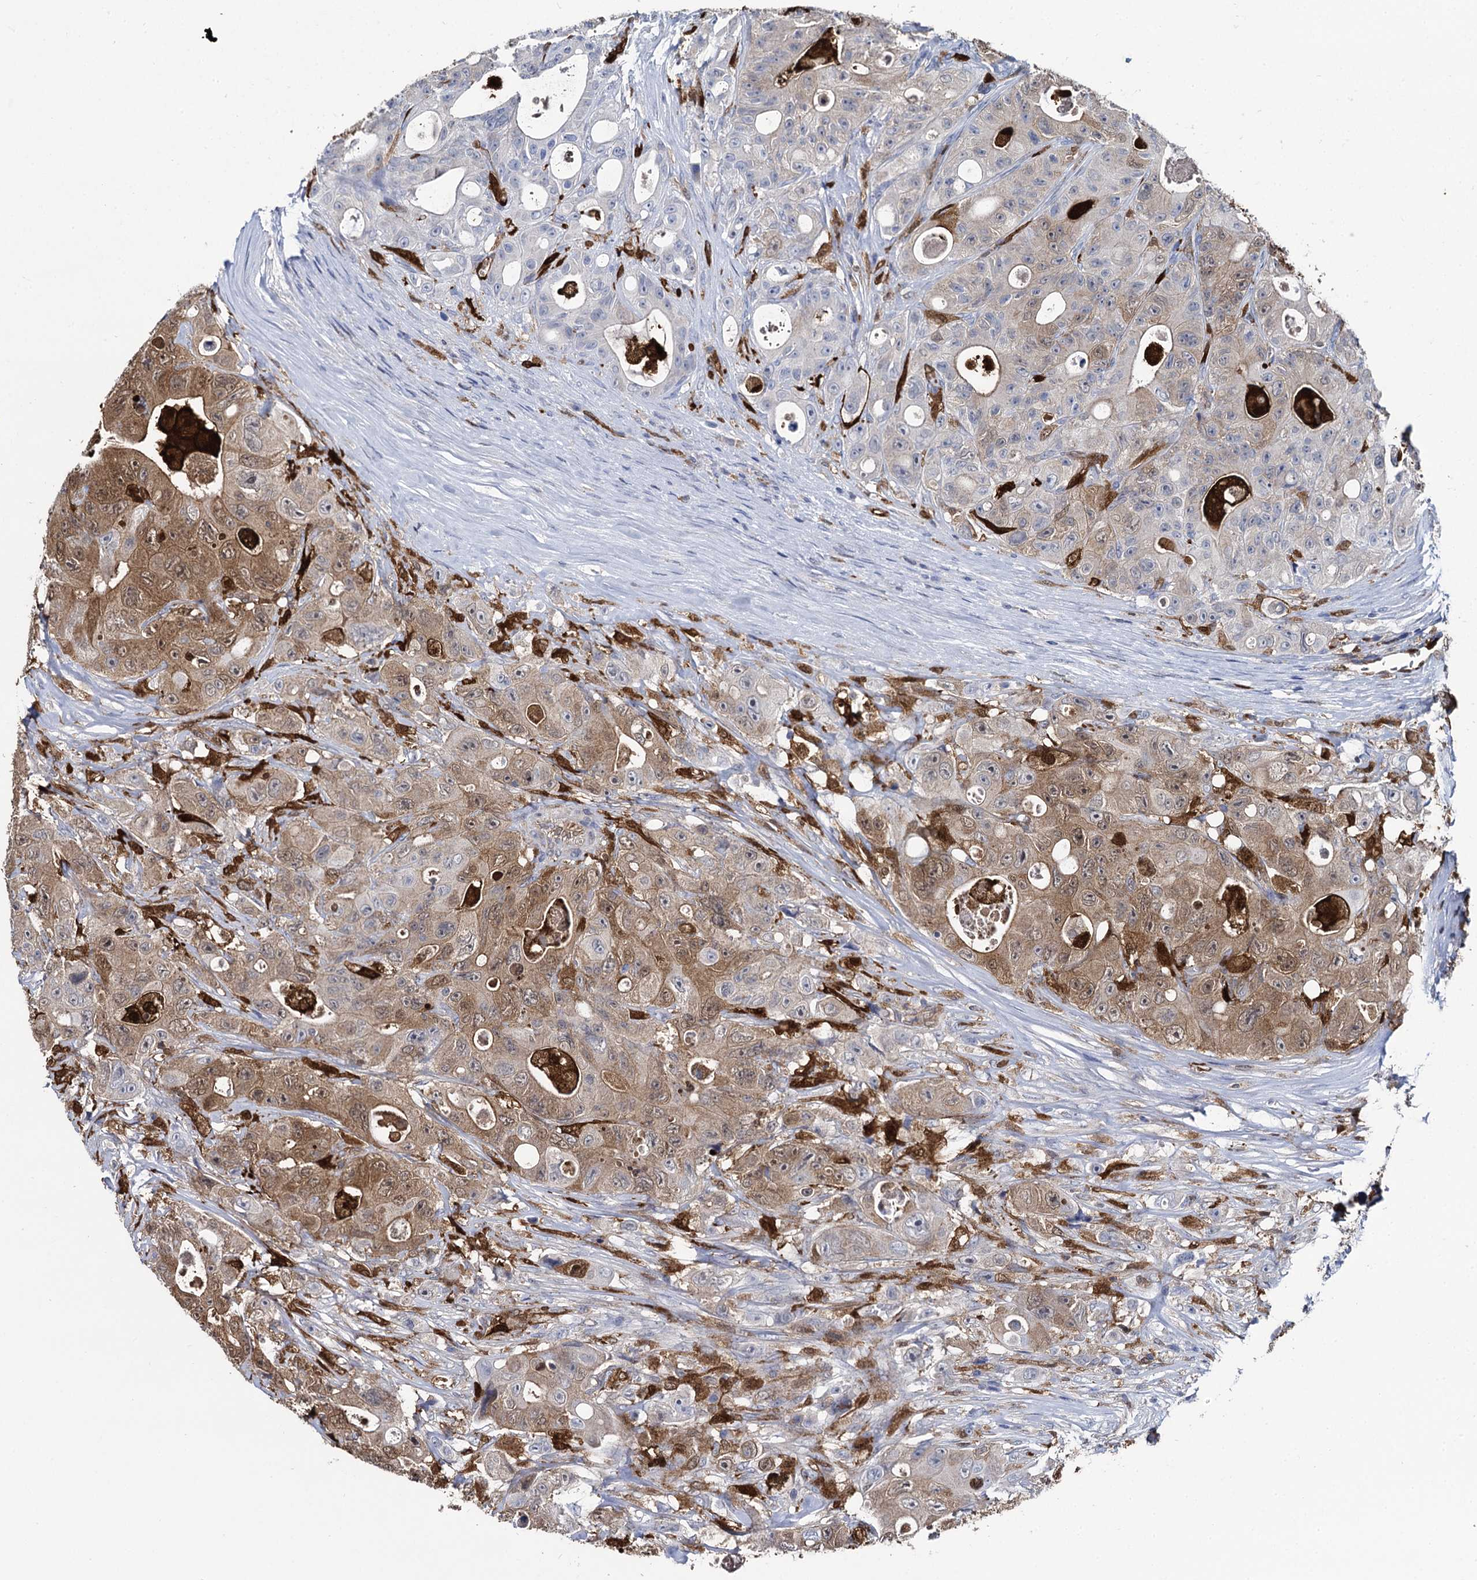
{"staining": {"intensity": "moderate", "quantity": "25%-75%", "location": "cytoplasmic/membranous"}, "tissue": "colorectal cancer", "cell_type": "Tumor cells", "image_type": "cancer", "snomed": [{"axis": "morphology", "description": "Adenocarcinoma, NOS"}, {"axis": "topography", "description": "Colon"}], "caption": "IHC photomicrograph of human colorectal cancer stained for a protein (brown), which displays medium levels of moderate cytoplasmic/membranous expression in approximately 25%-75% of tumor cells.", "gene": "FABP5", "patient": {"sex": "female", "age": 46}}